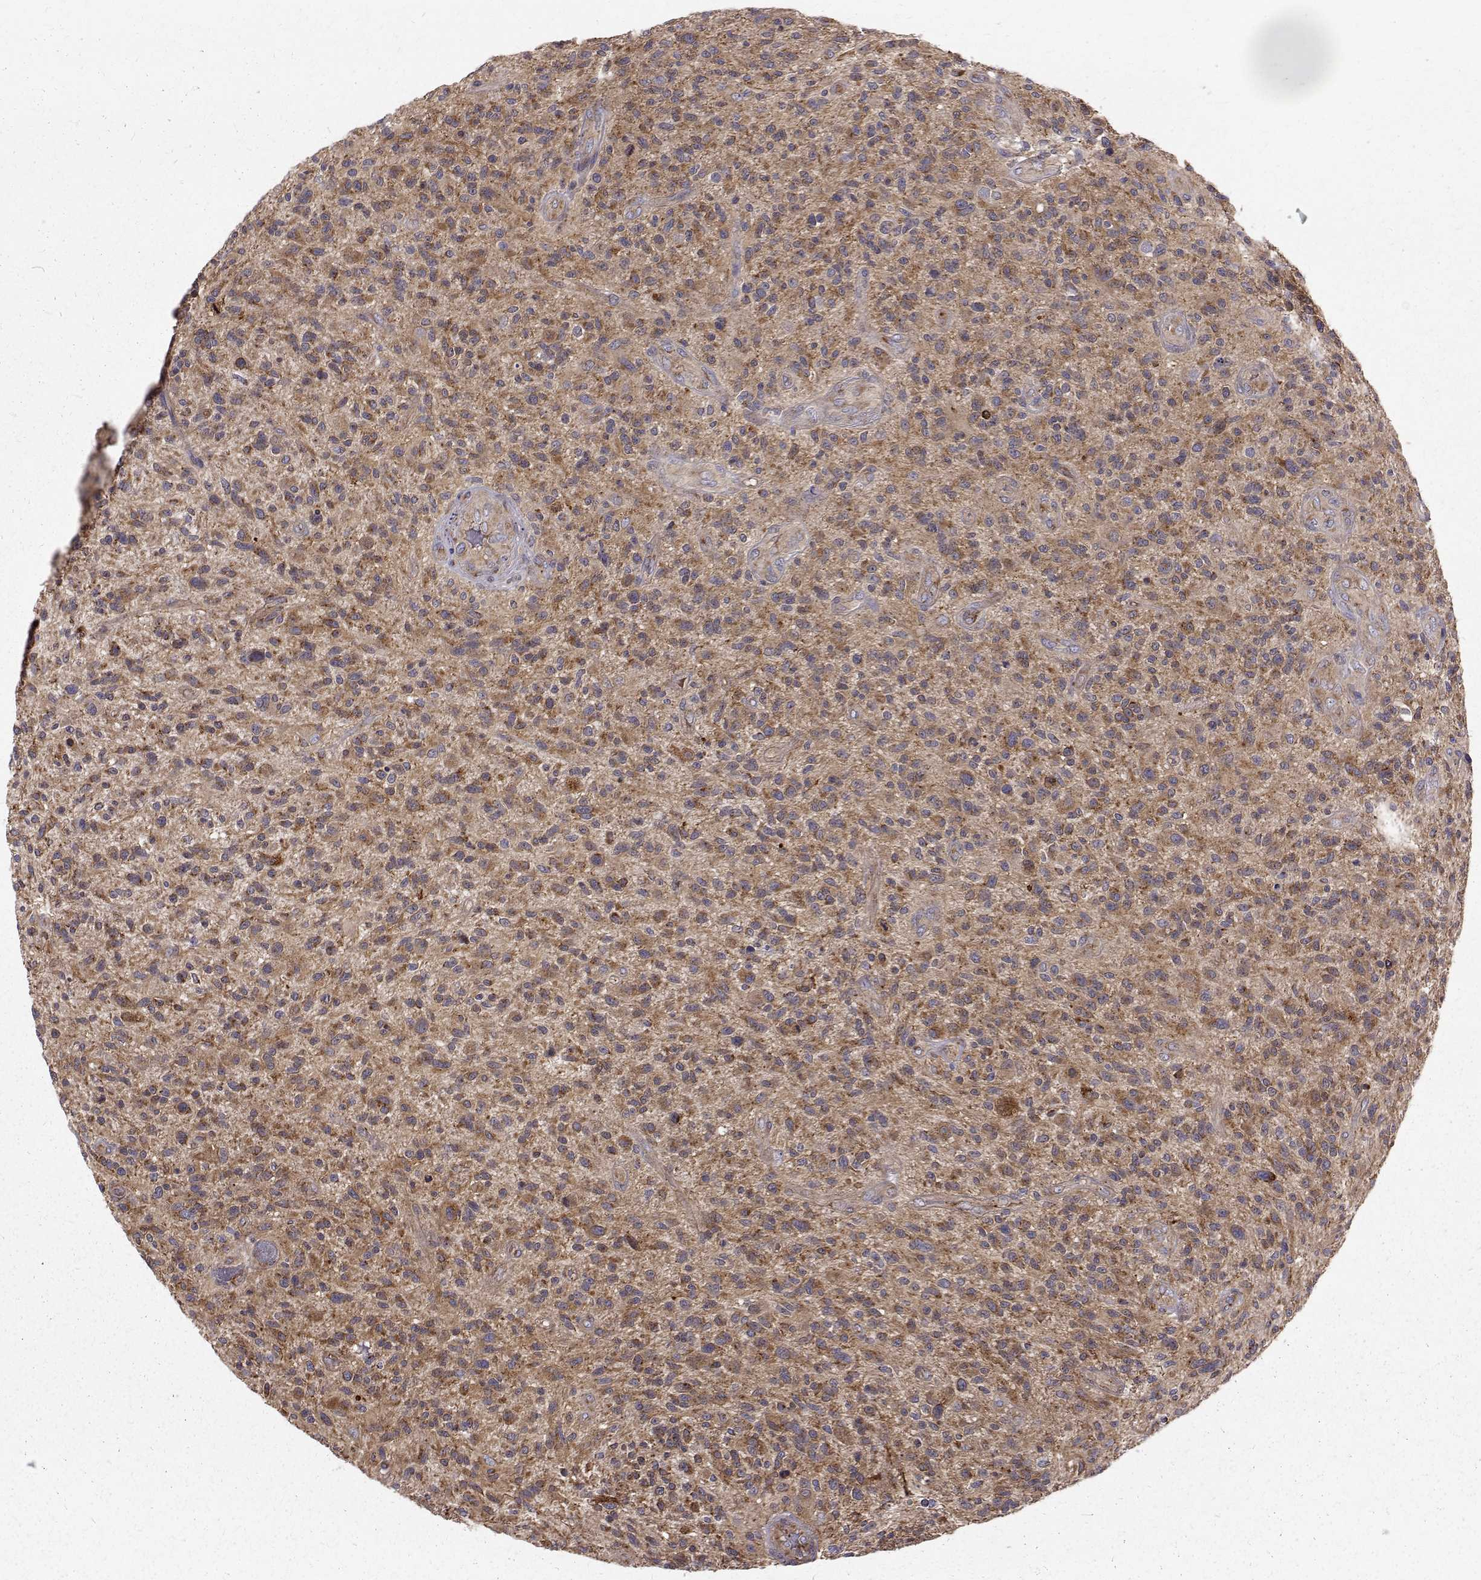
{"staining": {"intensity": "weak", "quantity": "25%-75%", "location": "cytoplasmic/membranous"}, "tissue": "glioma", "cell_type": "Tumor cells", "image_type": "cancer", "snomed": [{"axis": "morphology", "description": "Glioma, malignant, High grade"}, {"axis": "topography", "description": "Brain"}], "caption": "Protein staining of high-grade glioma (malignant) tissue reveals weak cytoplasmic/membranous staining in approximately 25%-75% of tumor cells. The protein of interest is stained brown, and the nuclei are stained in blue (DAB (3,3'-diaminobenzidine) IHC with brightfield microscopy, high magnification).", "gene": "ARFGAP1", "patient": {"sex": "male", "age": 47}}